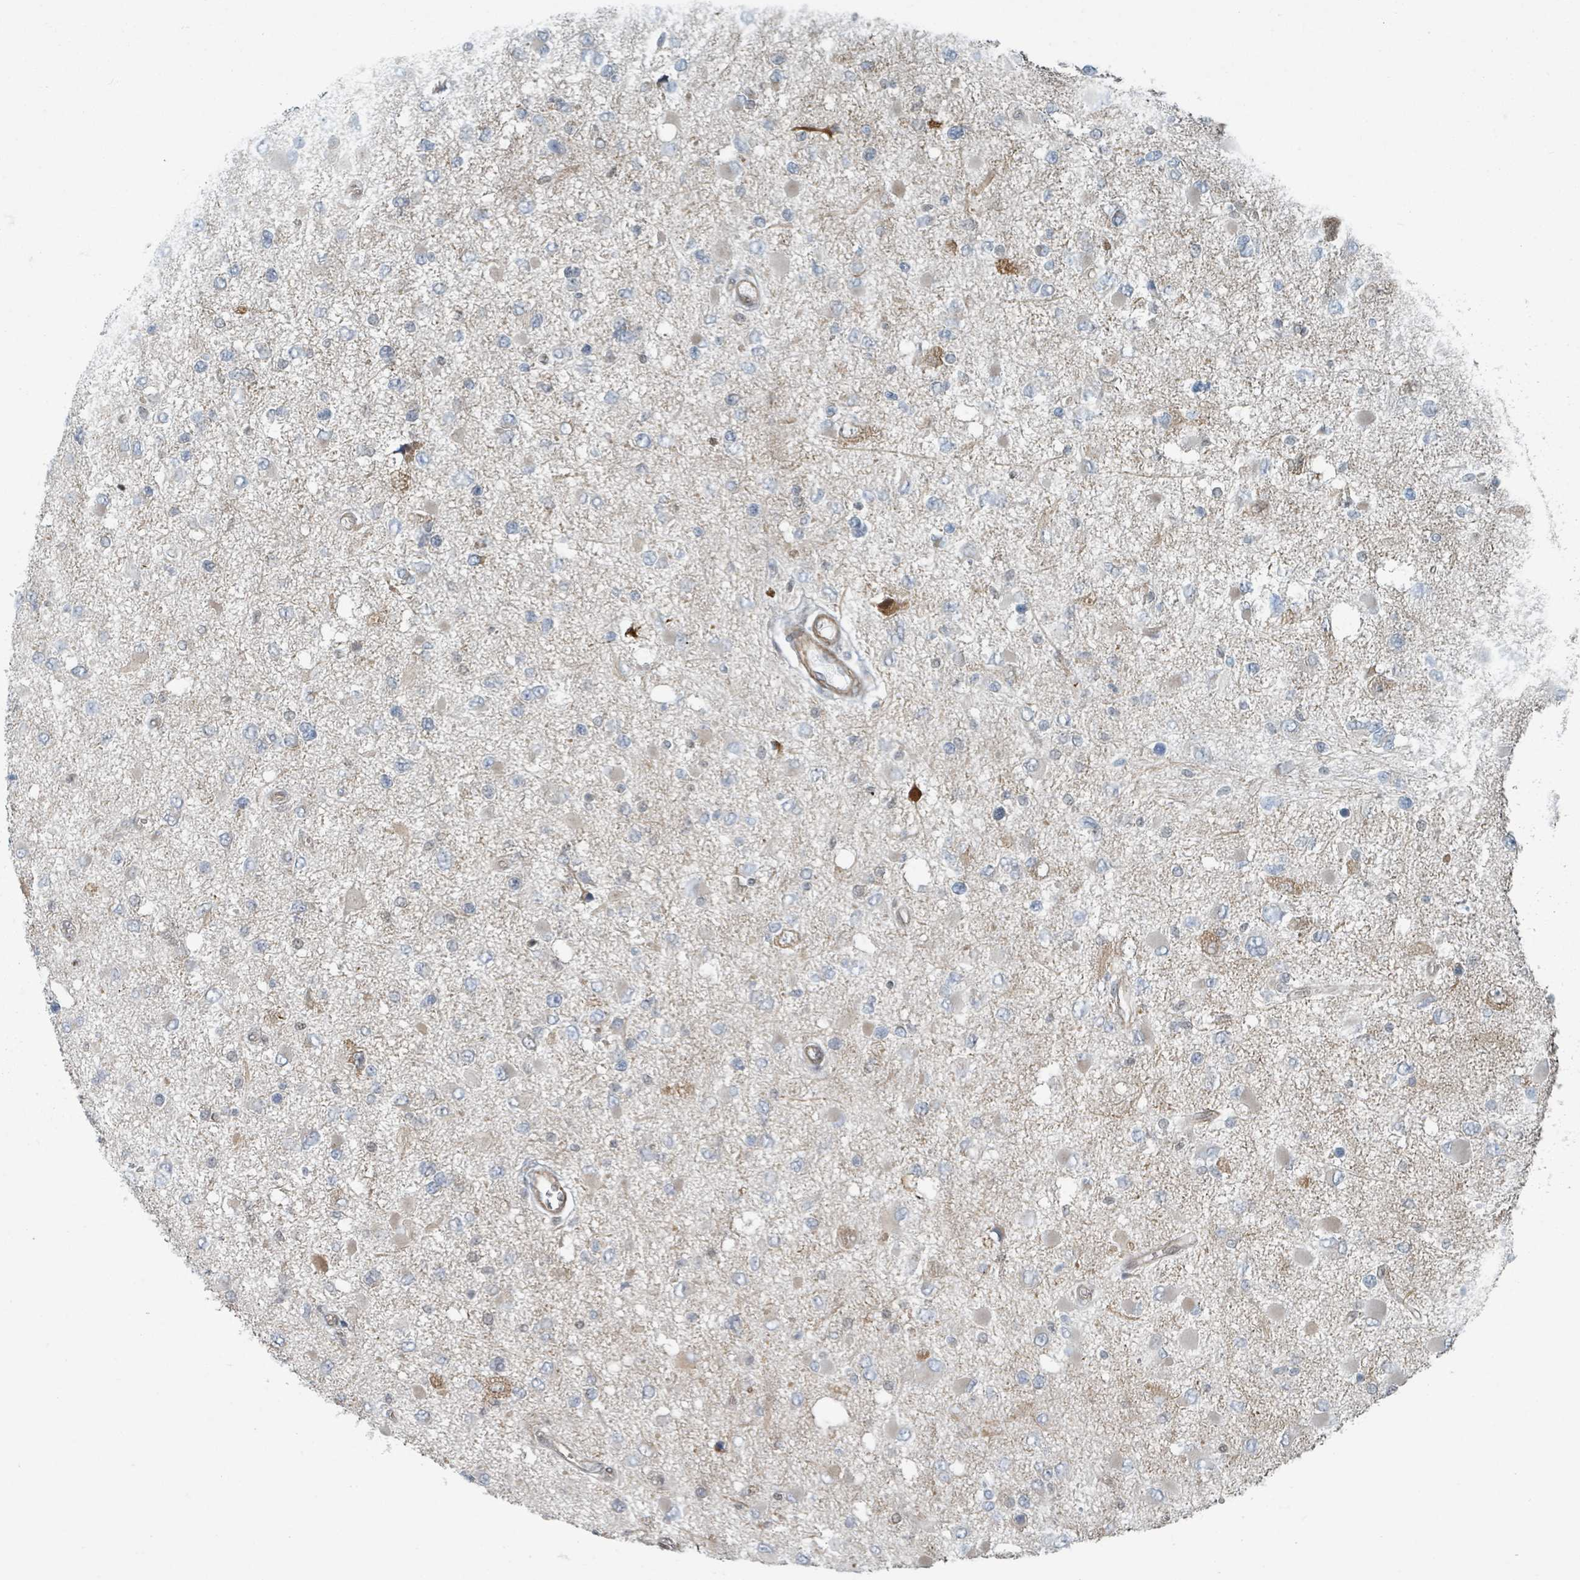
{"staining": {"intensity": "moderate", "quantity": "<25%", "location": "cytoplasmic/membranous"}, "tissue": "glioma", "cell_type": "Tumor cells", "image_type": "cancer", "snomed": [{"axis": "morphology", "description": "Glioma, malignant, High grade"}, {"axis": "topography", "description": "Brain"}], "caption": "Glioma was stained to show a protein in brown. There is low levels of moderate cytoplasmic/membranous staining in about <25% of tumor cells.", "gene": "RHPN2", "patient": {"sex": "male", "age": 53}}